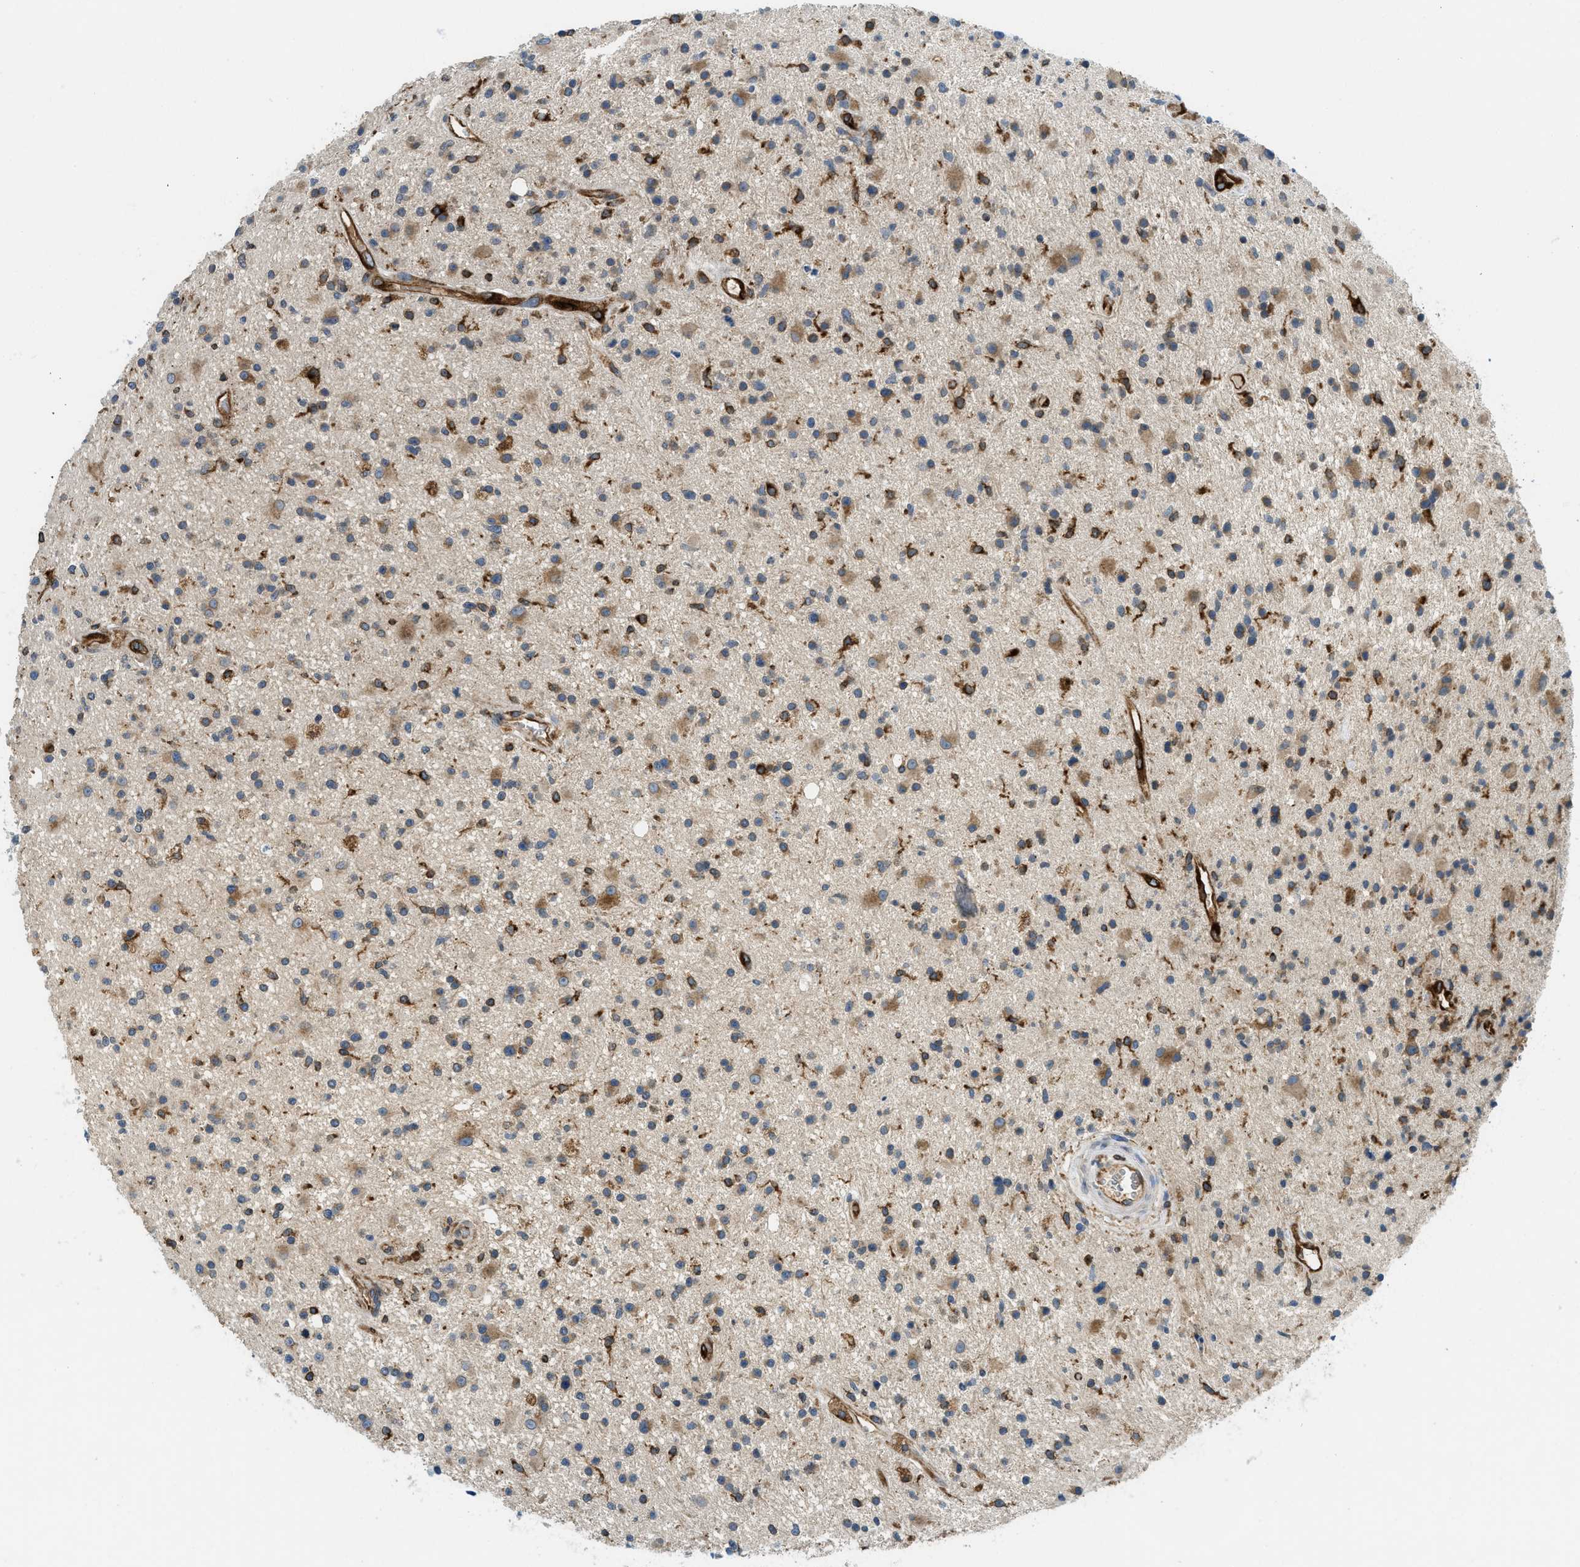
{"staining": {"intensity": "moderate", "quantity": ">75%", "location": "cytoplasmic/membranous"}, "tissue": "glioma", "cell_type": "Tumor cells", "image_type": "cancer", "snomed": [{"axis": "morphology", "description": "Glioma, malignant, High grade"}, {"axis": "topography", "description": "Brain"}], "caption": "DAB (3,3'-diaminobenzidine) immunohistochemical staining of malignant glioma (high-grade) shows moderate cytoplasmic/membranous protein expression in approximately >75% of tumor cells.", "gene": "BCAP31", "patient": {"sex": "male", "age": 33}}